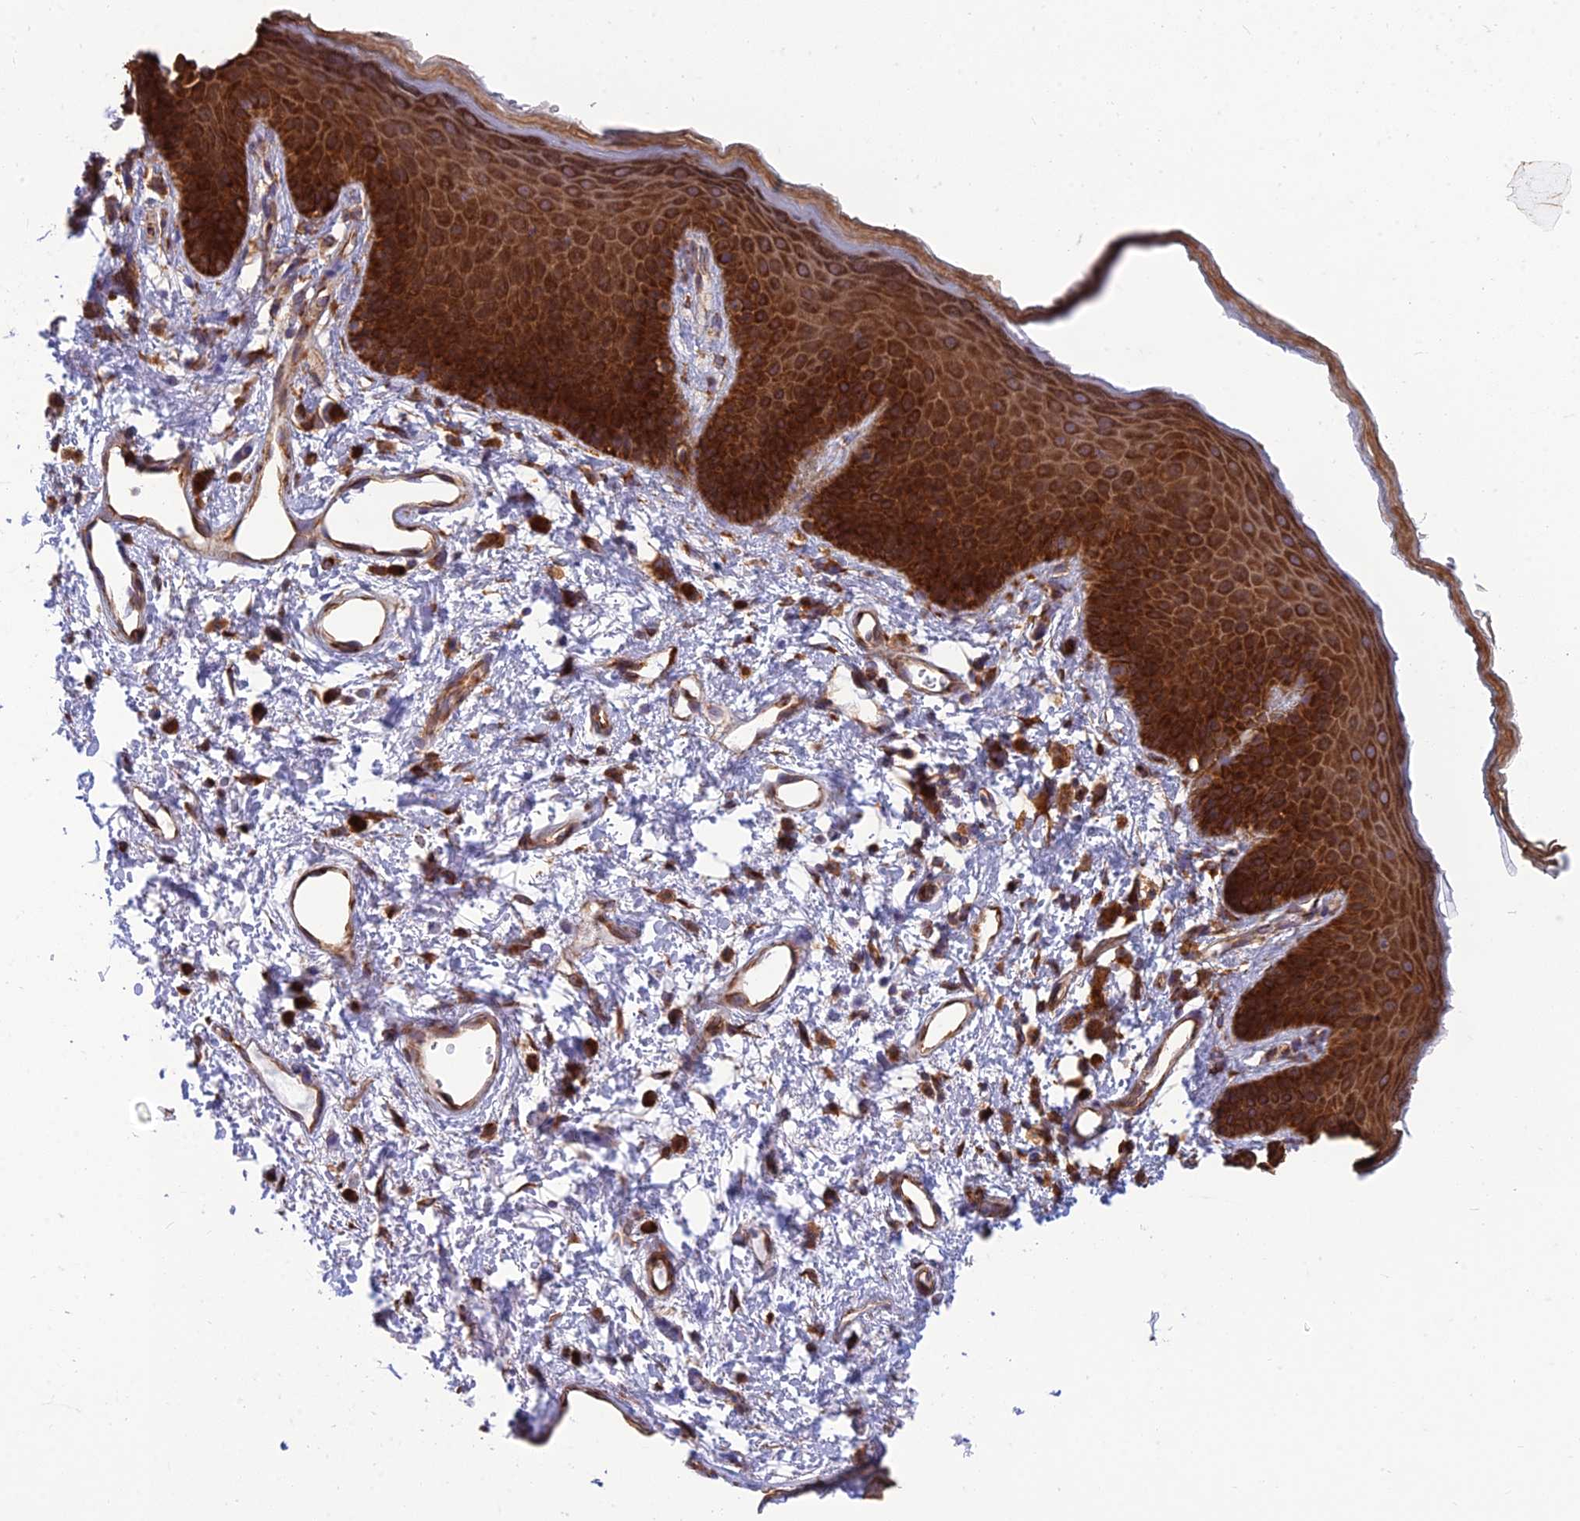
{"staining": {"intensity": "strong", "quantity": ">75%", "location": "cytoplasmic/membranous"}, "tissue": "skin", "cell_type": "Epidermal cells", "image_type": "normal", "snomed": [{"axis": "morphology", "description": "Normal tissue, NOS"}, {"axis": "topography", "description": "Anal"}], "caption": "Human skin stained with a brown dye shows strong cytoplasmic/membranous positive positivity in approximately >75% of epidermal cells.", "gene": "RPL17", "patient": {"sex": "female", "age": 46}}